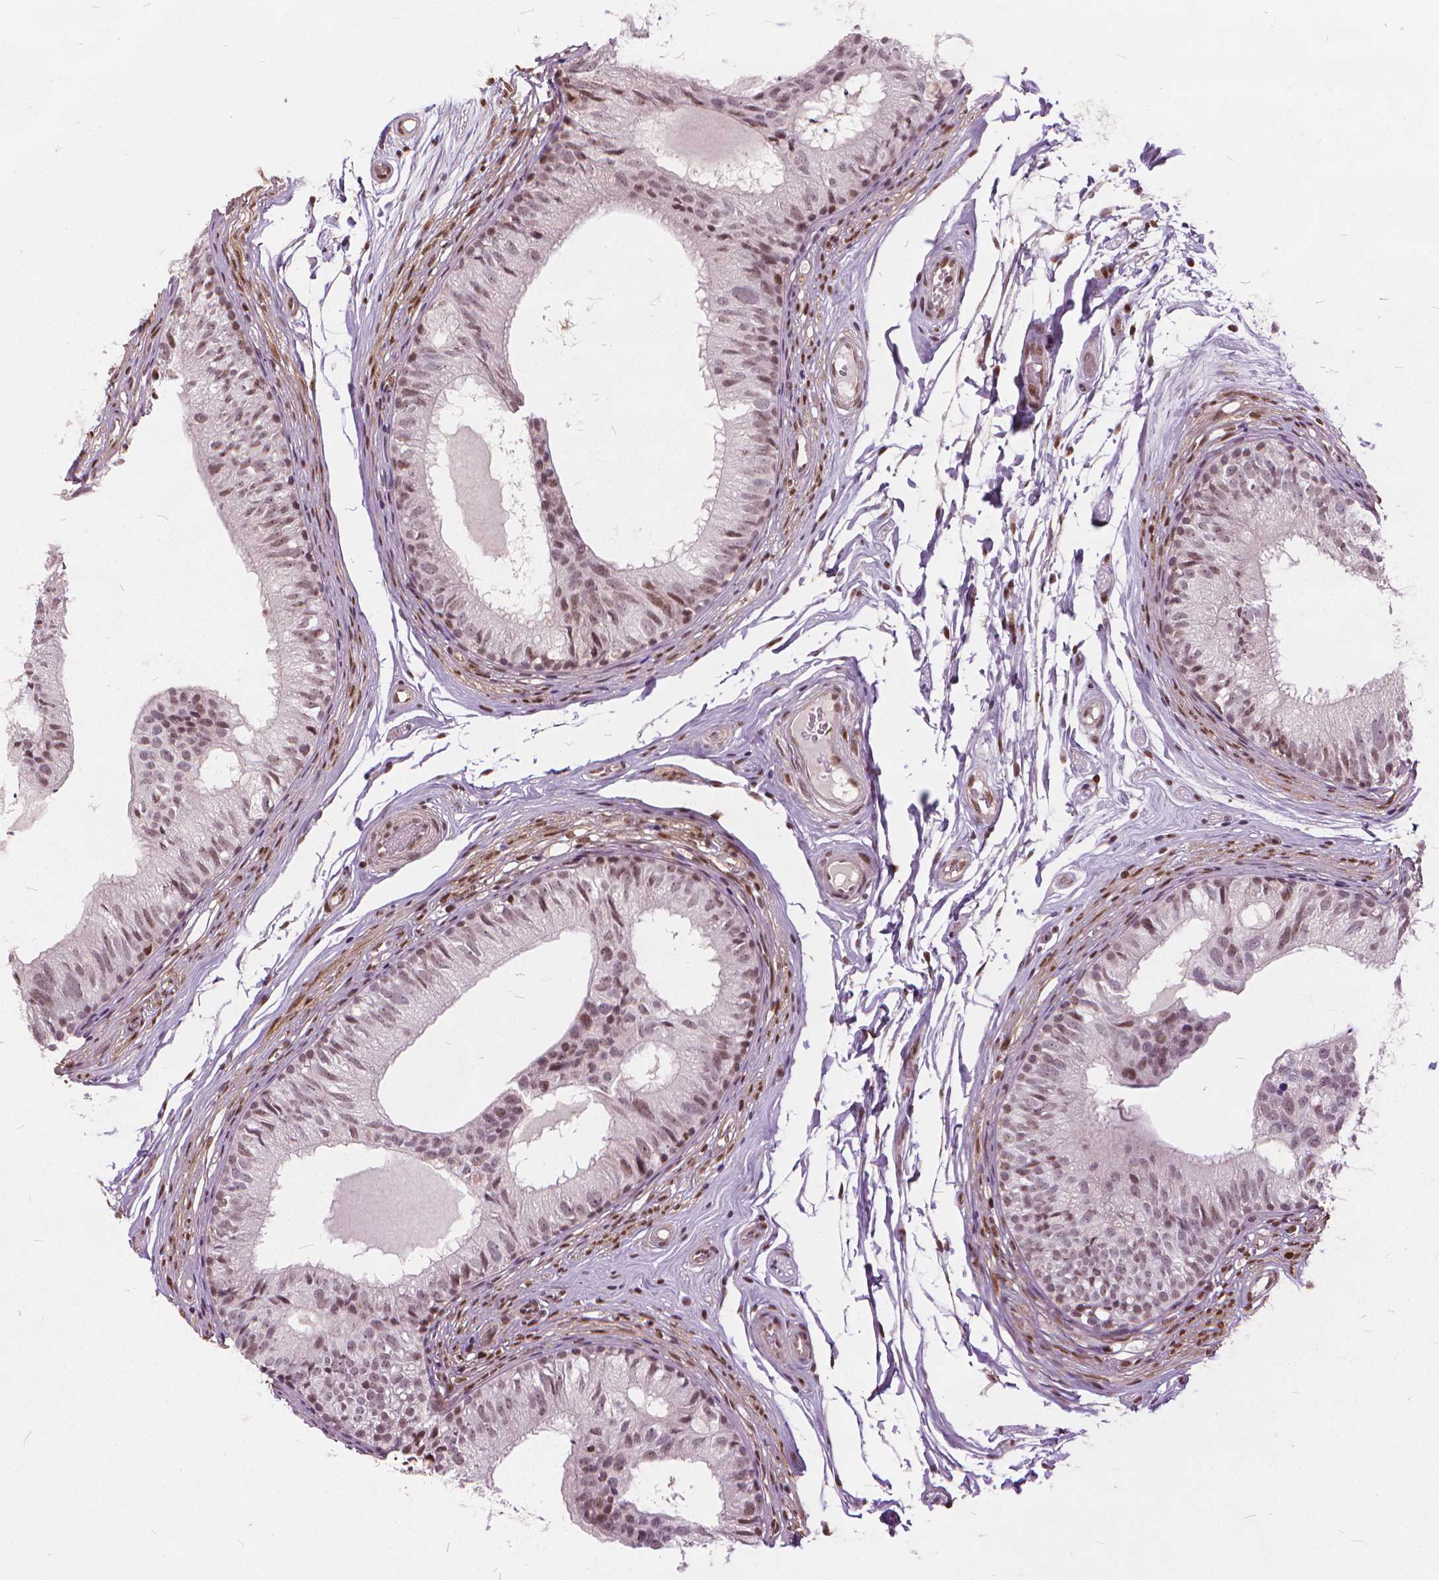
{"staining": {"intensity": "moderate", "quantity": ">75%", "location": "nuclear"}, "tissue": "epididymis", "cell_type": "Glandular cells", "image_type": "normal", "snomed": [{"axis": "morphology", "description": "Normal tissue, NOS"}, {"axis": "topography", "description": "Epididymis"}], "caption": "Moderate nuclear protein positivity is appreciated in about >75% of glandular cells in epididymis.", "gene": "STAT5B", "patient": {"sex": "male", "age": 29}}